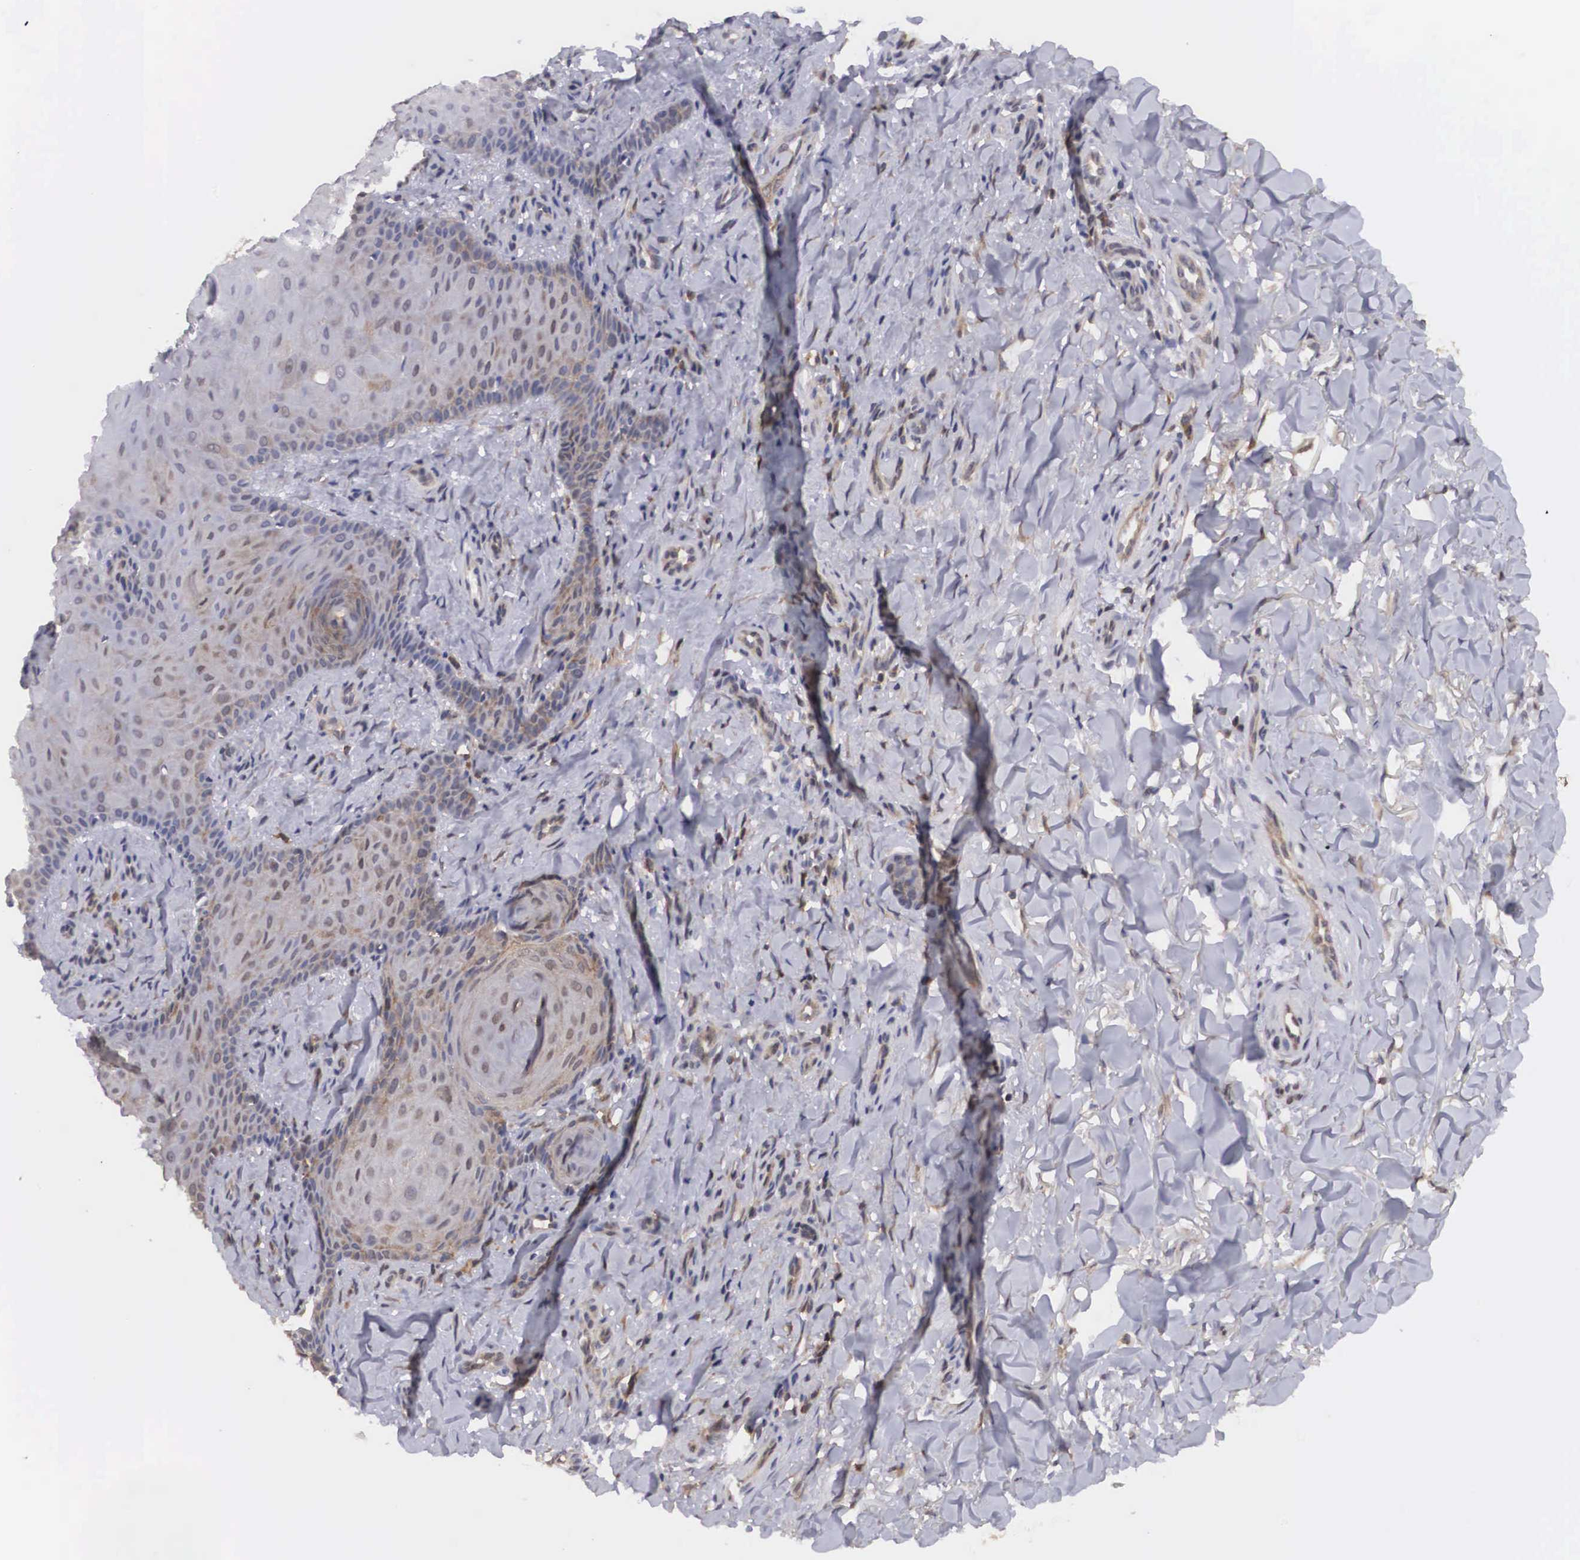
{"staining": {"intensity": "weak", "quantity": "25%-75%", "location": "cytoplasmic/membranous"}, "tissue": "skin cancer", "cell_type": "Tumor cells", "image_type": "cancer", "snomed": [{"axis": "morphology", "description": "Normal tissue, NOS"}, {"axis": "morphology", "description": "Basal cell carcinoma"}, {"axis": "topography", "description": "Skin"}], "caption": "Immunohistochemical staining of skin cancer (basal cell carcinoma) shows weak cytoplasmic/membranous protein expression in approximately 25%-75% of tumor cells.", "gene": "ADSL", "patient": {"sex": "male", "age": 81}}